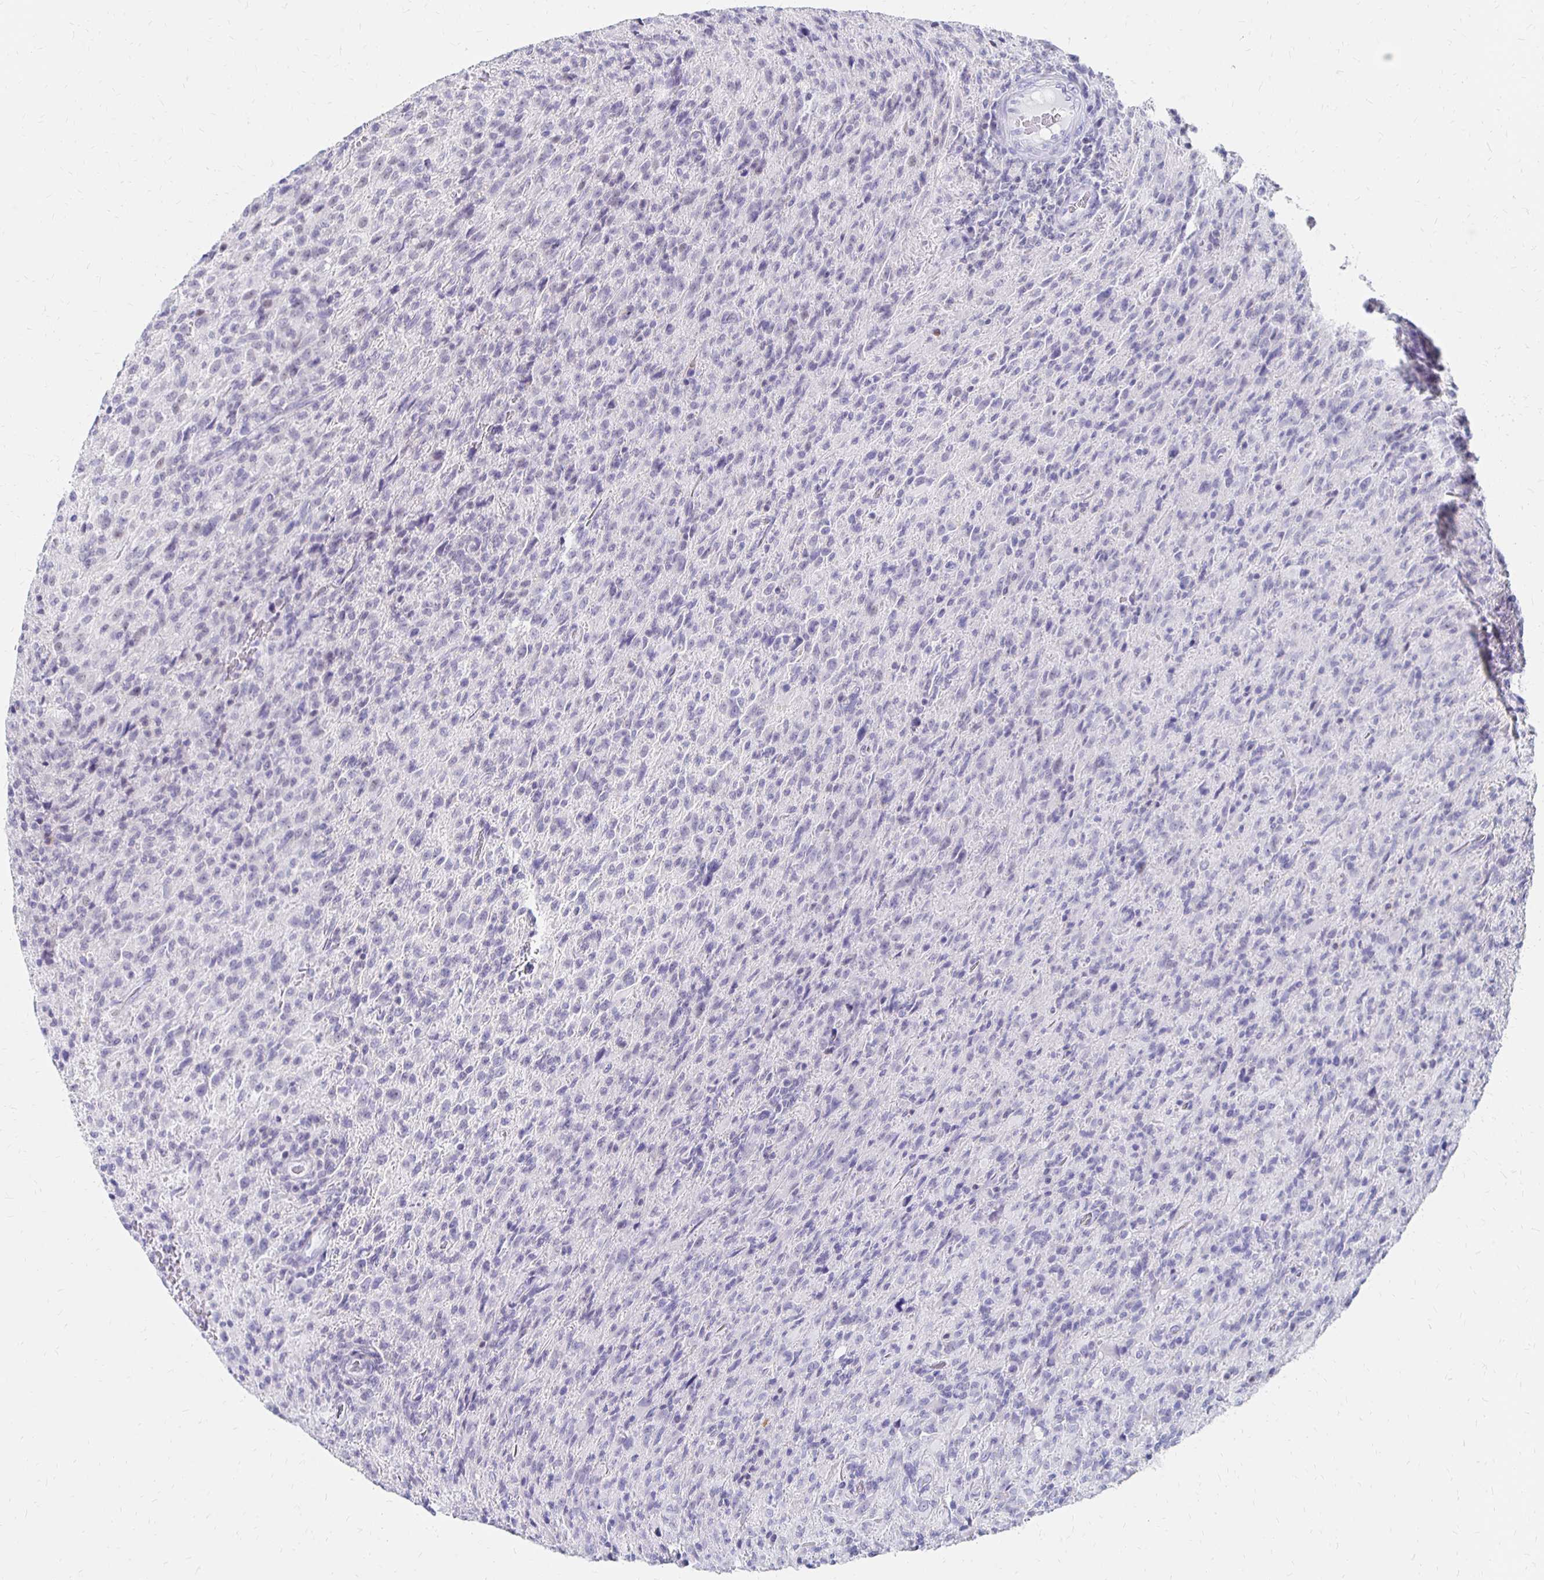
{"staining": {"intensity": "negative", "quantity": "none", "location": "none"}, "tissue": "glioma", "cell_type": "Tumor cells", "image_type": "cancer", "snomed": [{"axis": "morphology", "description": "Glioma, malignant, High grade"}, {"axis": "topography", "description": "Brain"}], "caption": "A high-resolution image shows immunohistochemistry (IHC) staining of glioma, which shows no significant positivity in tumor cells.", "gene": "SYT2", "patient": {"sex": "male", "age": 68}}